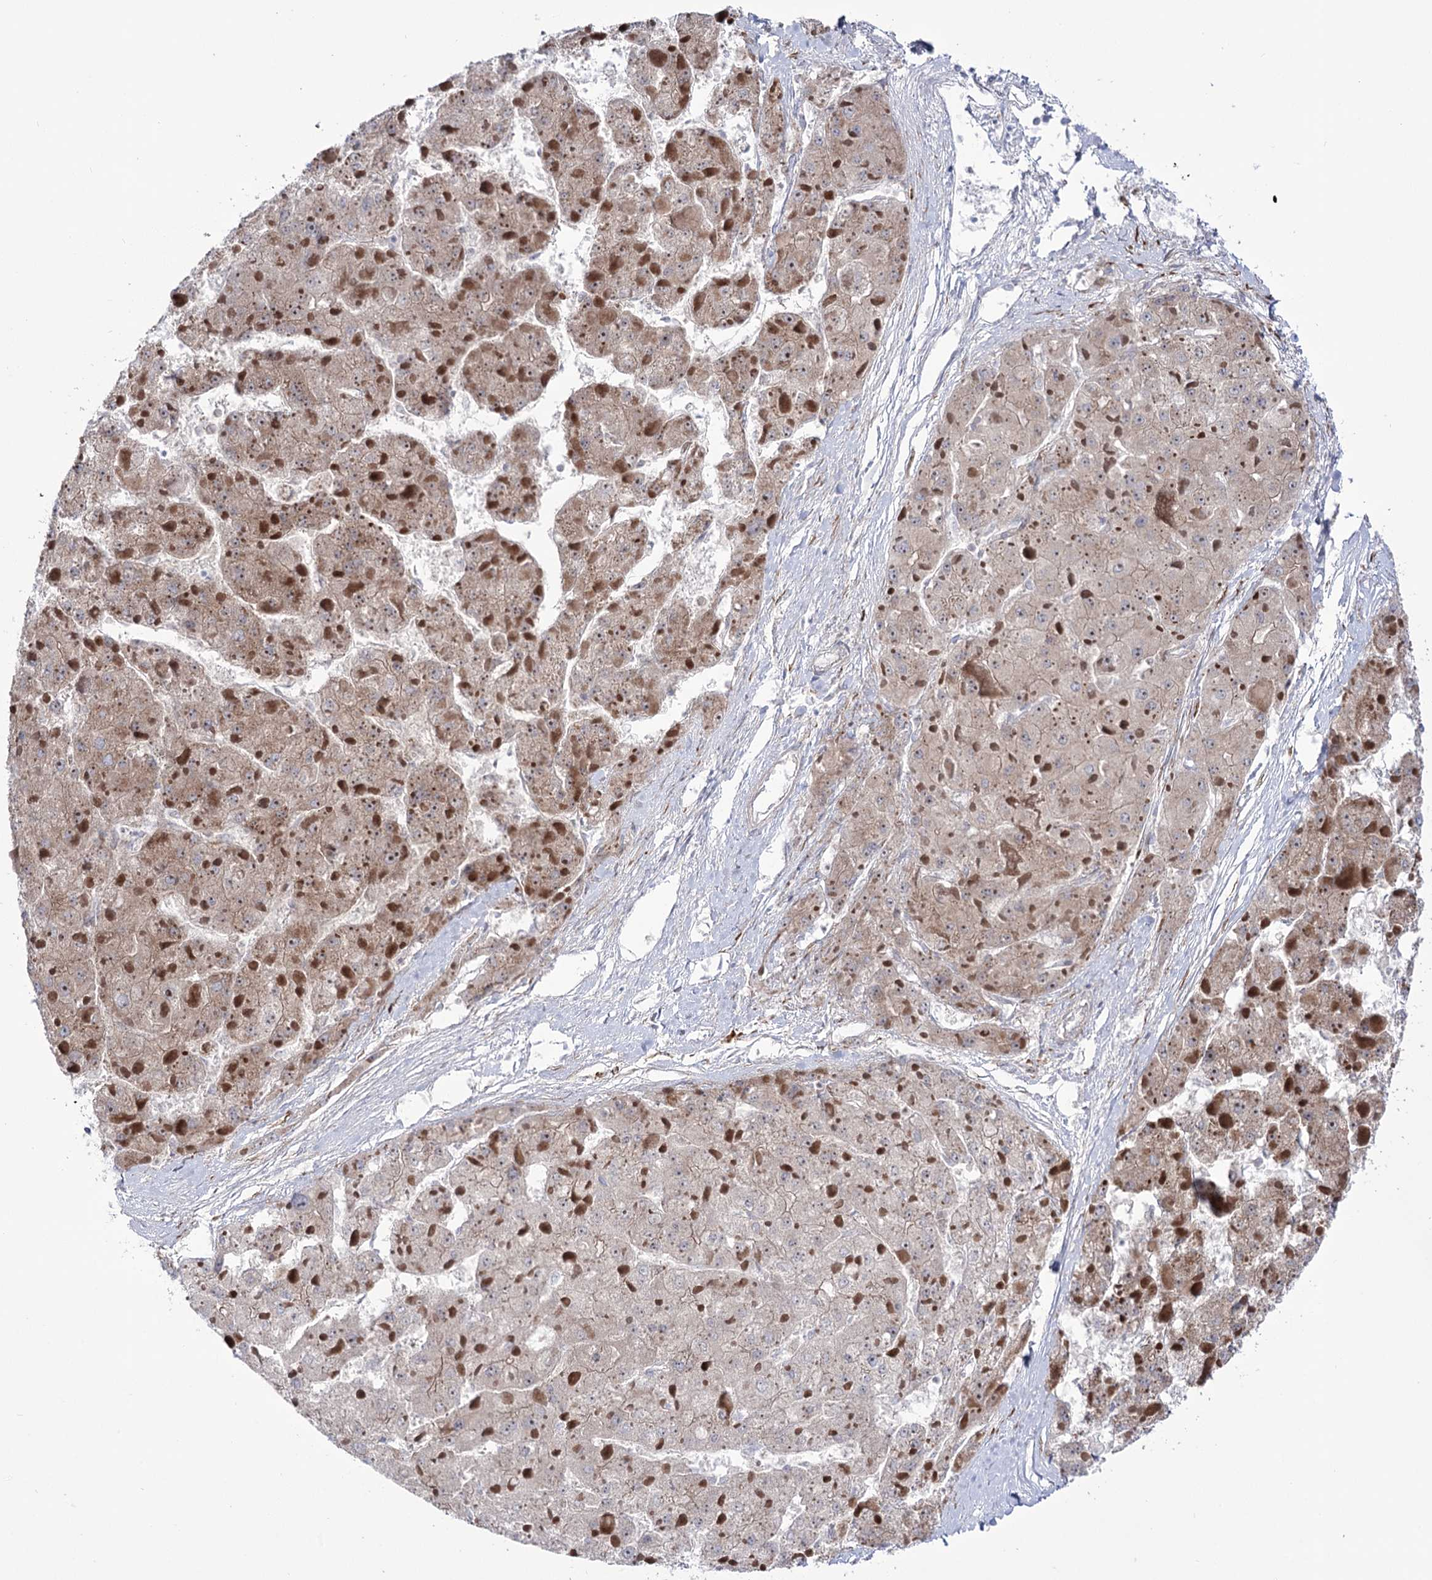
{"staining": {"intensity": "moderate", "quantity": "25%-75%", "location": "cytoplasmic/membranous,nuclear"}, "tissue": "liver cancer", "cell_type": "Tumor cells", "image_type": "cancer", "snomed": [{"axis": "morphology", "description": "Carcinoma, Hepatocellular, NOS"}, {"axis": "topography", "description": "Liver"}], "caption": "Immunohistochemical staining of human liver cancer (hepatocellular carcinoma) displays moderate cytoplasmic/membranous and nuclear protein expression in approximately 25%-75% of tumor cells. (DAB IHC, brown staining for protein, blue staining for nuclei).", "gene": "METTL5", "patient": {"sex": "female", "age": 73}}